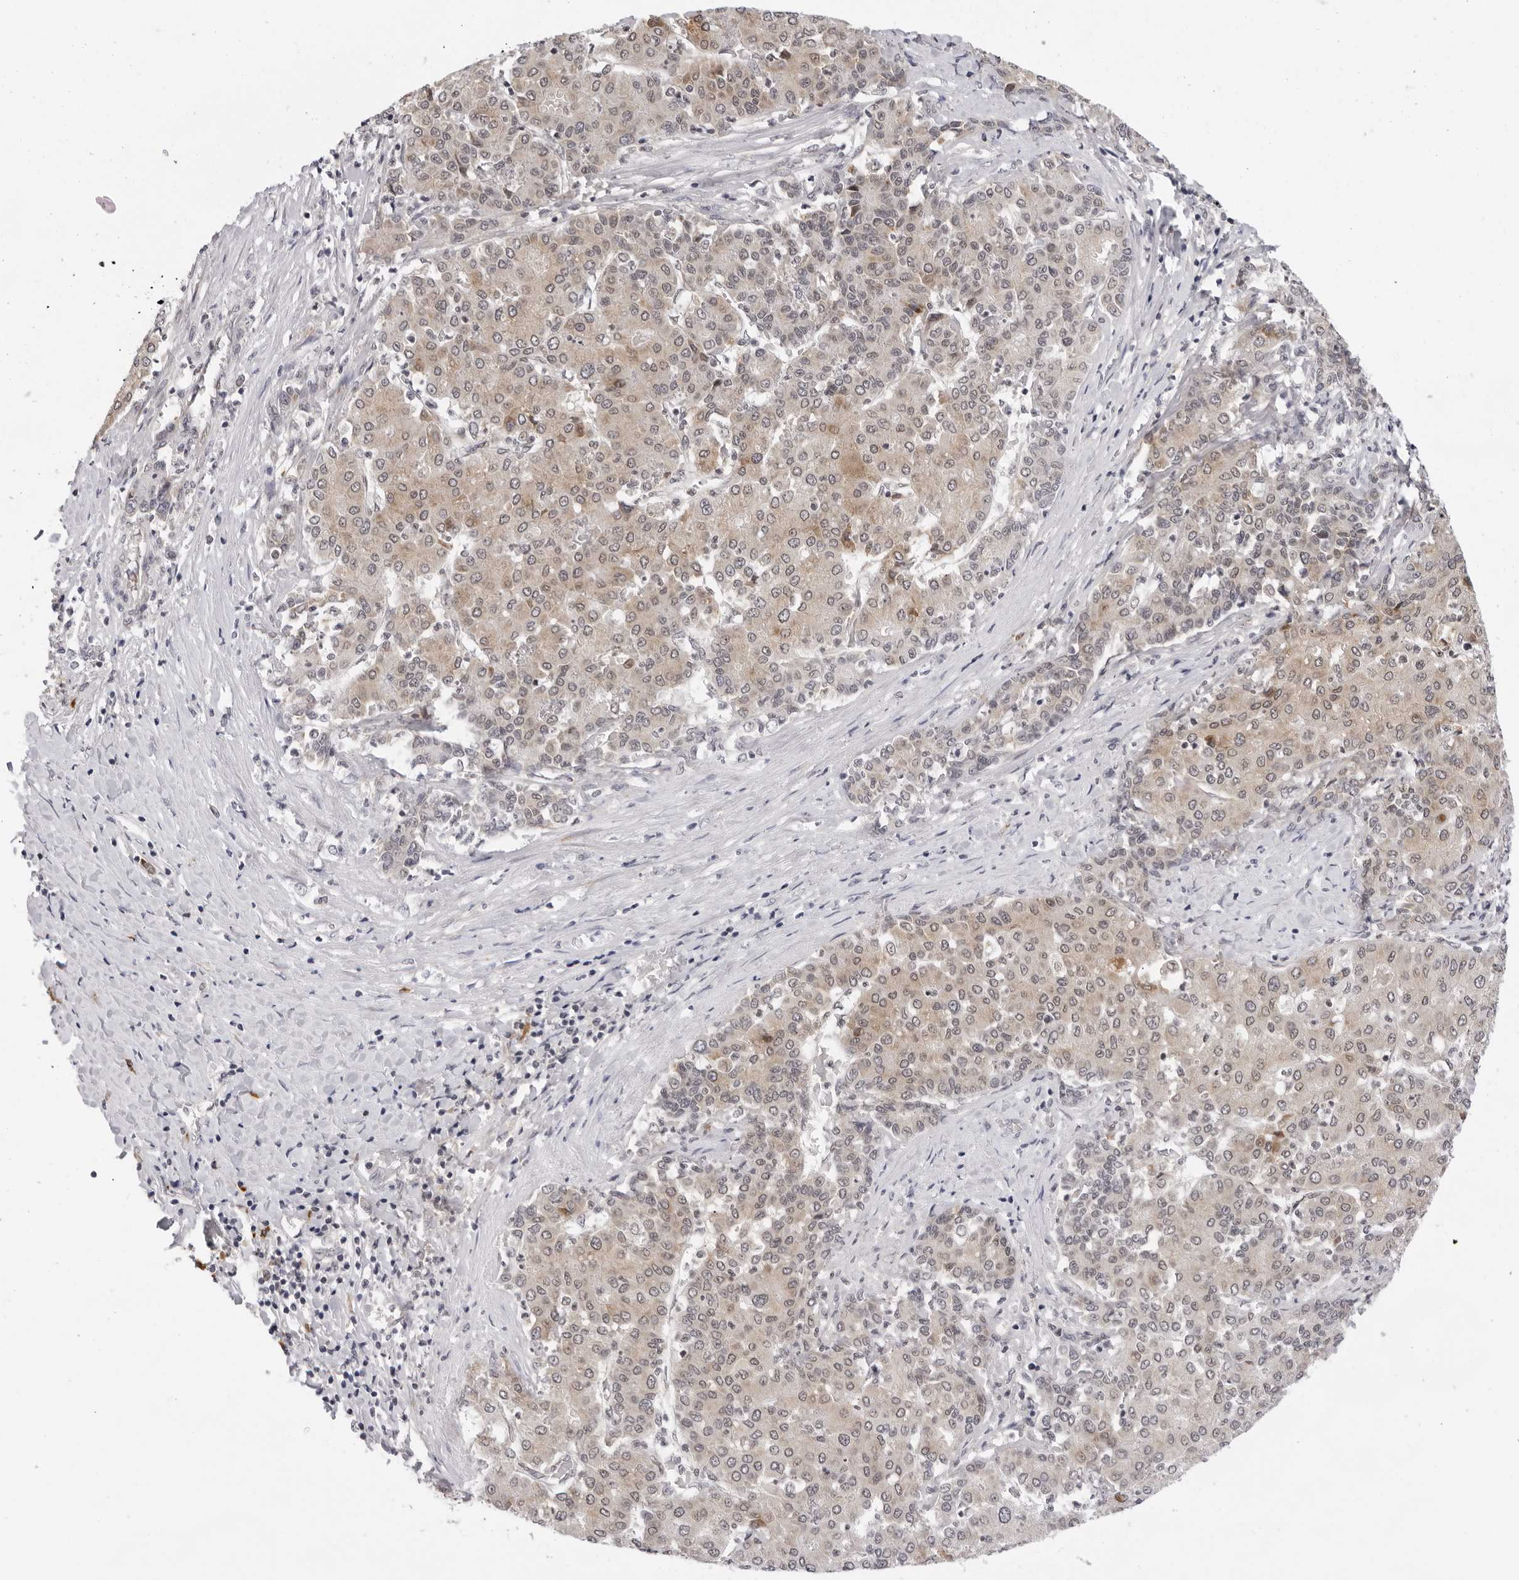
{"staining": {"intensity": "weak", "quantity": ">75%", "location": "cytoplasmic/membranous"}, "tissue": "liver cancer", "cell_type": "Tumor cells", "image_type": "cancer", "snomed": [{"axis": "morphology", "description": "Carcinoma, Hepatocellular, NOS"}, {"axis": "topography", "description": "Liver"}], "caption": "Weak cytoplasmic/membranous positivity for a protein is identified in approximately >75% of tumor cells of hepatocellular carcinoma (liver) using IHC.", "gene": "IL17RA", "patient": {"sex": "male", "age": 65}}